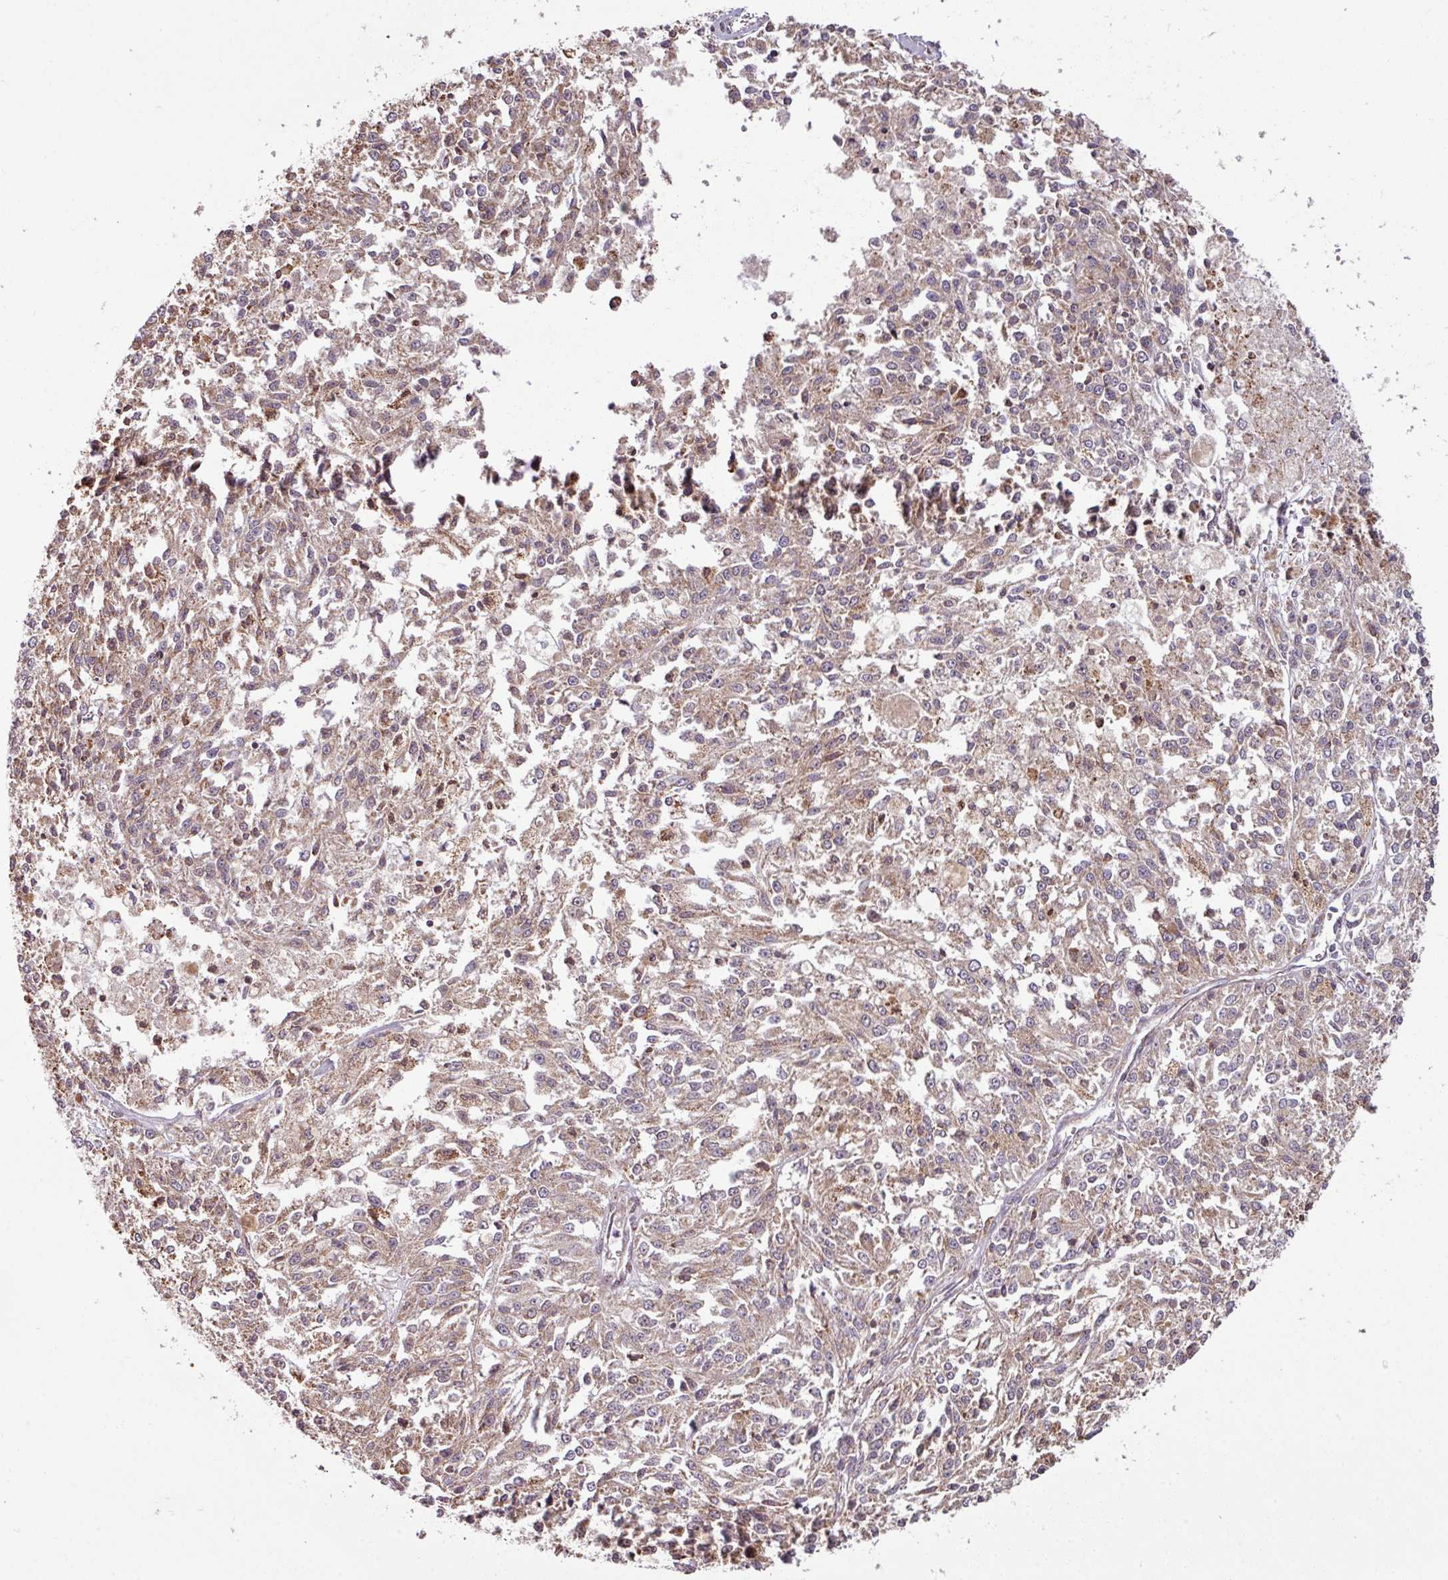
{"staining": {"intensity": "weak", "quantity": "25%-75%", "location": "cytoplasmic/membranous"}, "tissue": "melanoma", "cell_type": "Tumor cells", "image_type": "cancer", "snomed": [{"axis": "morphology", "description": "Malignant melanoma, NOS"}, {"axis": "topography", "description": "Skin"}], "caption": "Immunohistochemical staining of human melanoma exhibits weak cytoplasmic/membranous protein staining in approximately 25%-75% of tumor cells.", "gene": "MAGT1", "patient": {"sex": "female", "age": 64}}